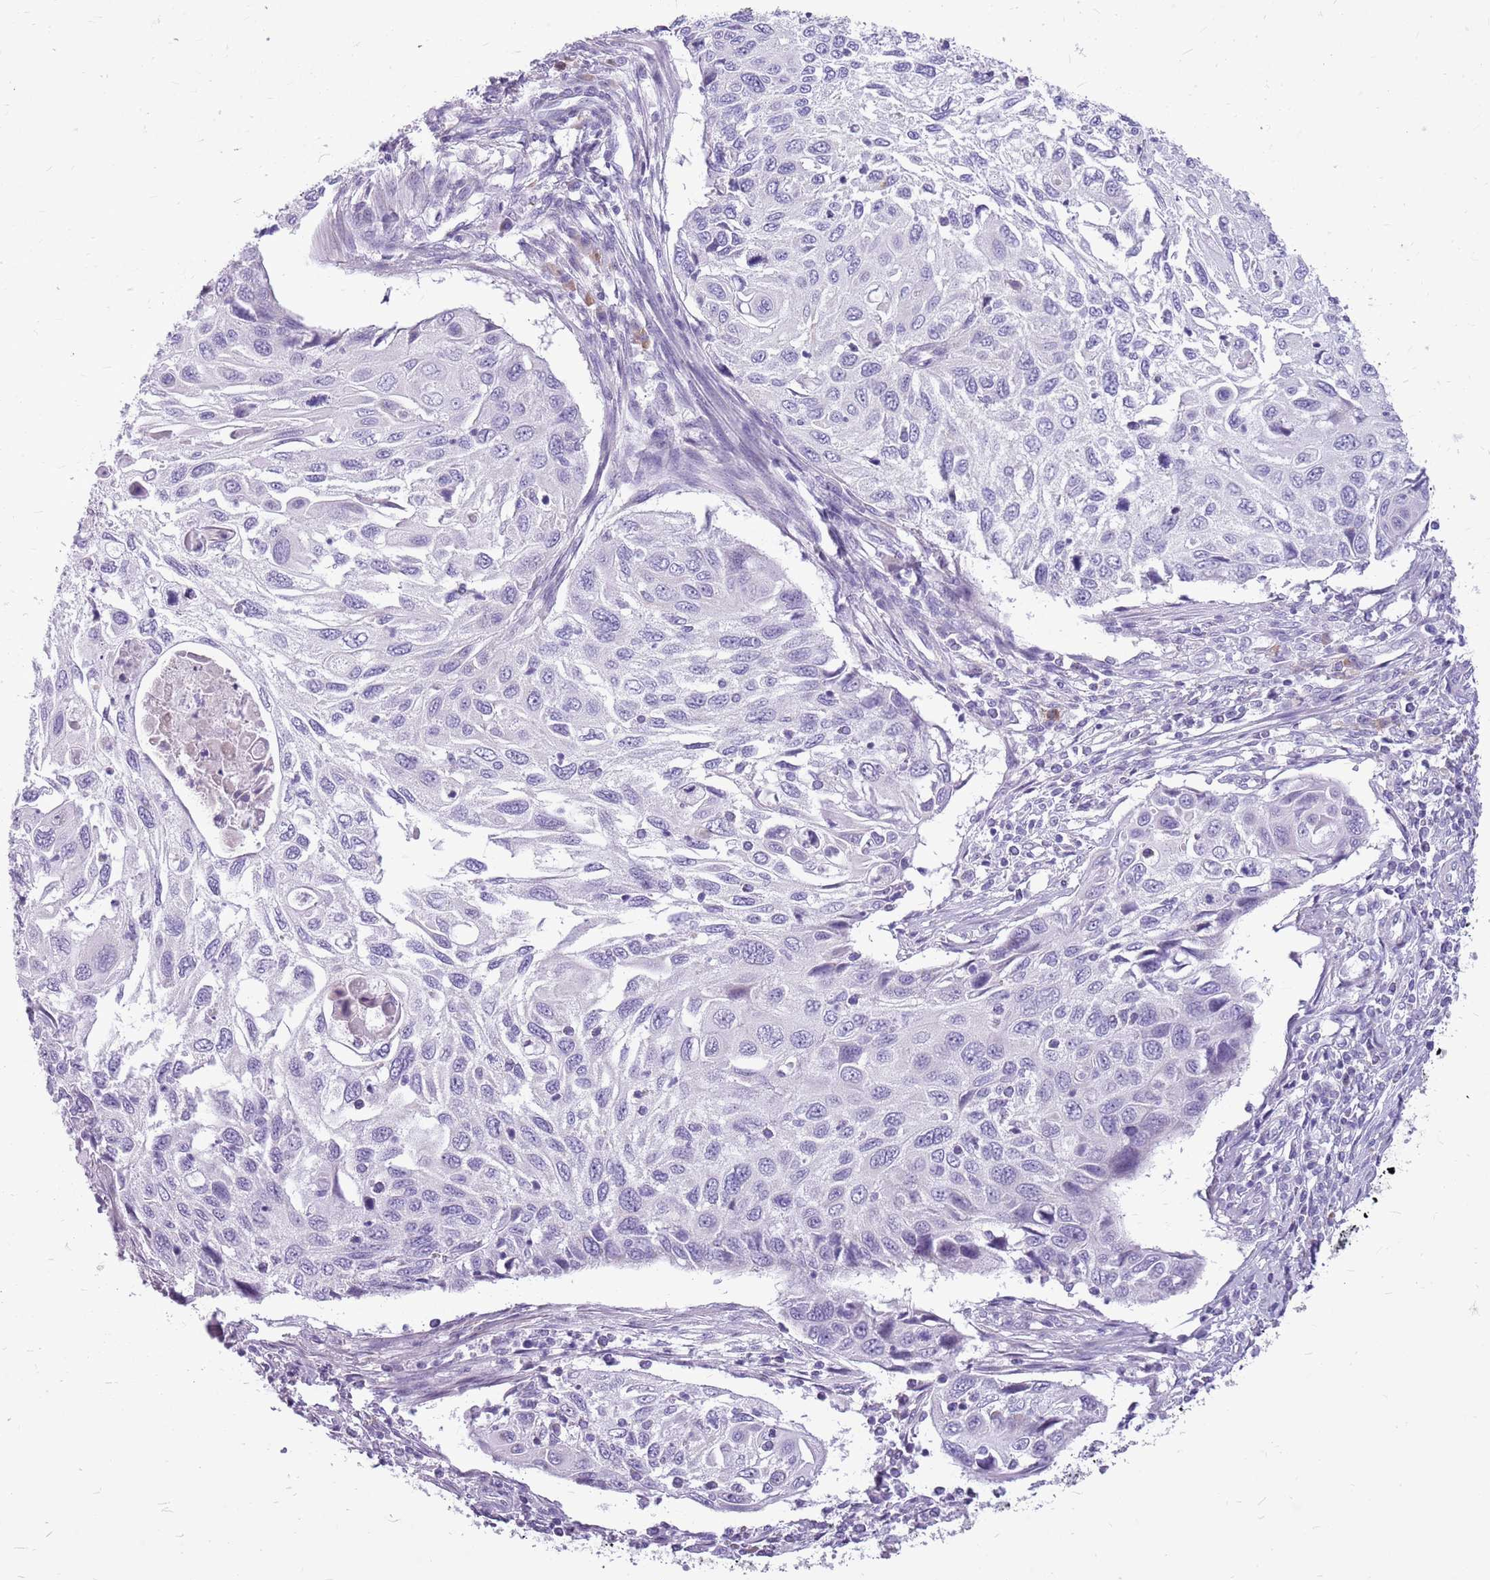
{"staining": {"intensity": "negative", "quantity": "none", "location": "none"}, "tissue": "cervical cancer", "cell_type": "Tumor cells", "image_type": "cancer", "snomed": [{"axis": "morphology", "description": "Squamous cell carcinoma, NOS"}, {"axis": "topography", "description": "Cervix"}], "caption": "Tumor cells show no significant protein staining in cervical cancer (squamous cell carcinoma).", "gene": "ZNF425", "patient": {"sex": "female", "age": 70}}